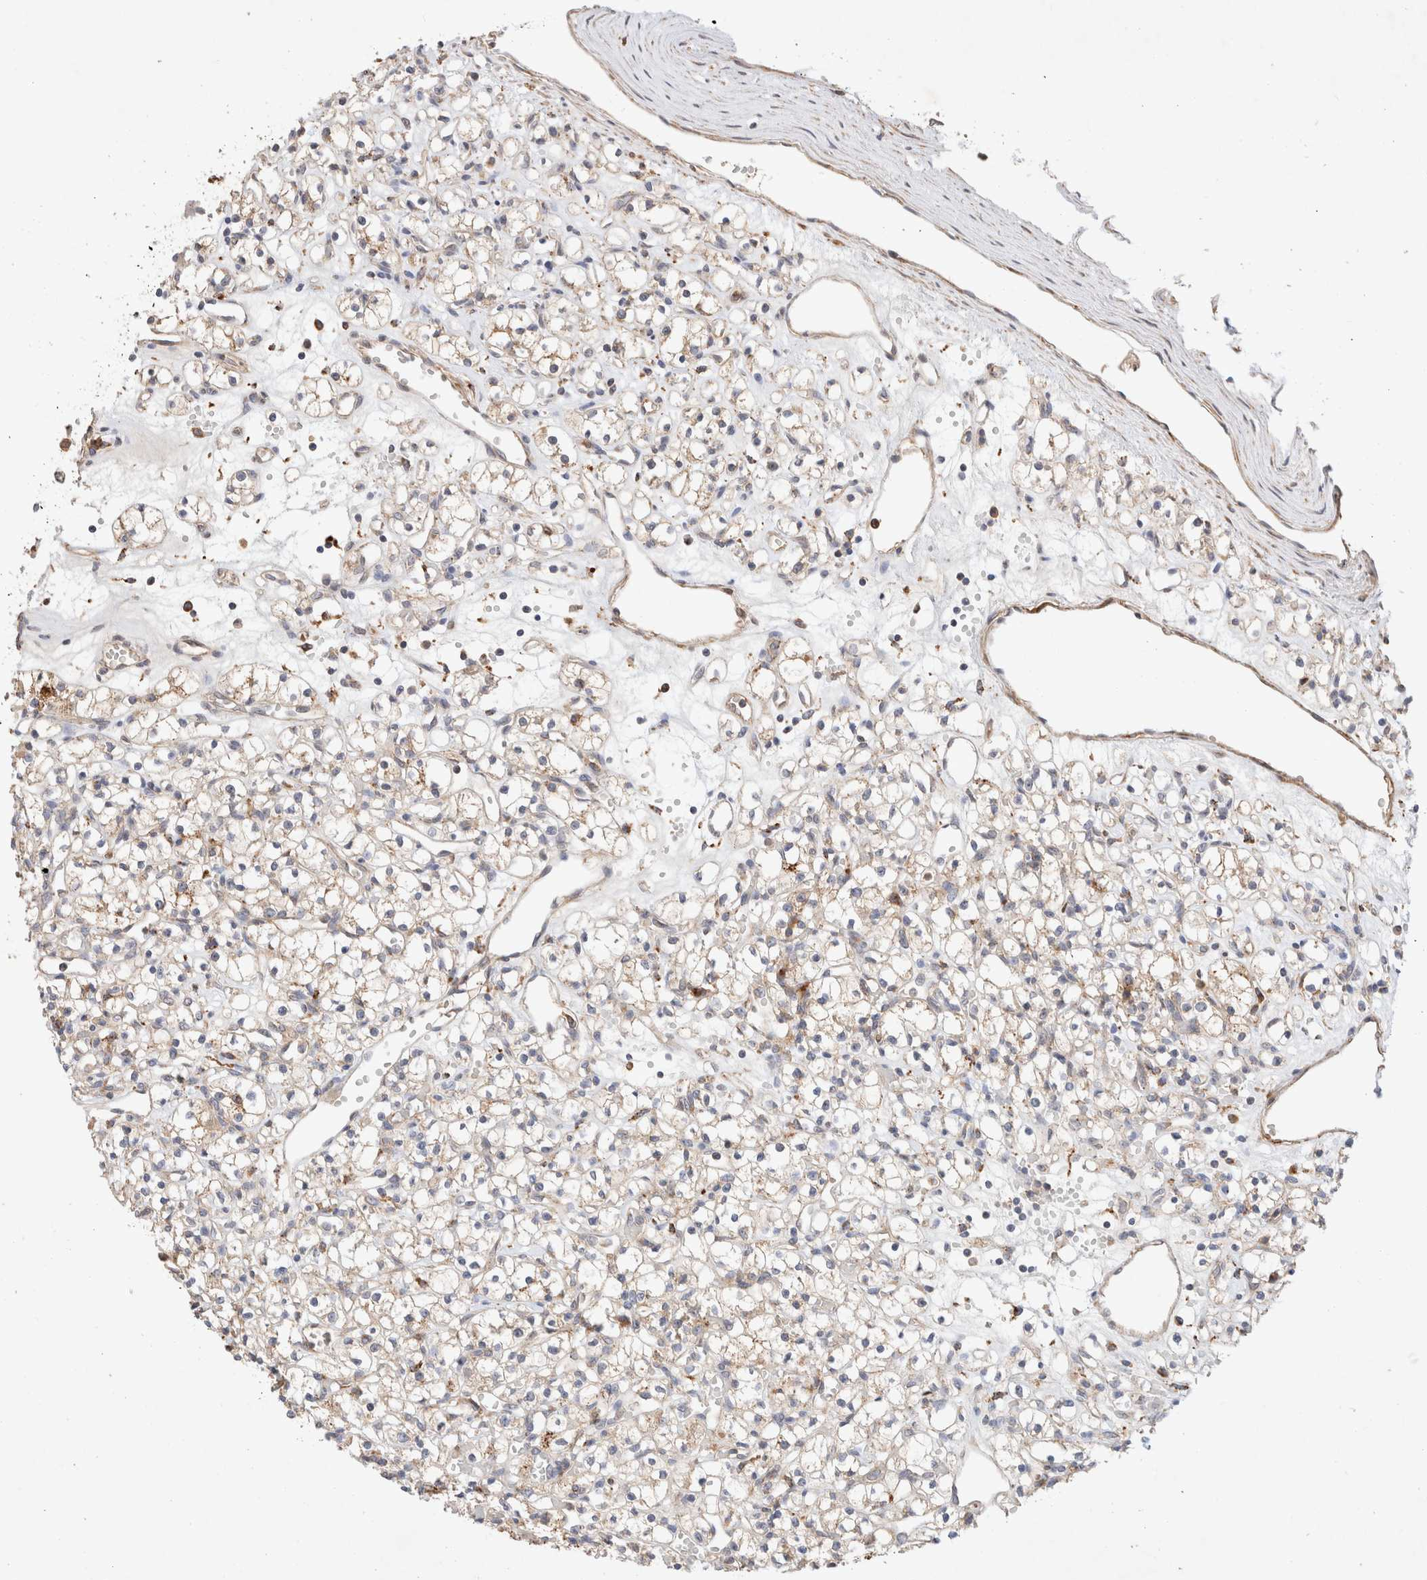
{"staining": {"intensity": "moderate", "quantity": "<25%", "location": "cytoplasmic/membranous"}, "tissue": "renal cancer", "cell_type": "Tumor cells", "image_type": "cancer", "snomed": [{"axis": "morphology", "description": "Adenocarcinoma, NOS"}, {"axis": "topography", "description": "Kidney"}], "caption": "This is an image of immunohistochemistry staining of adenocarcinoma (renal), which shows moderate staining in the cytoplasmic/membranous of tumor cells.", "gene": "RABEPK", "patient": {"sex": "female", "age": 59}}